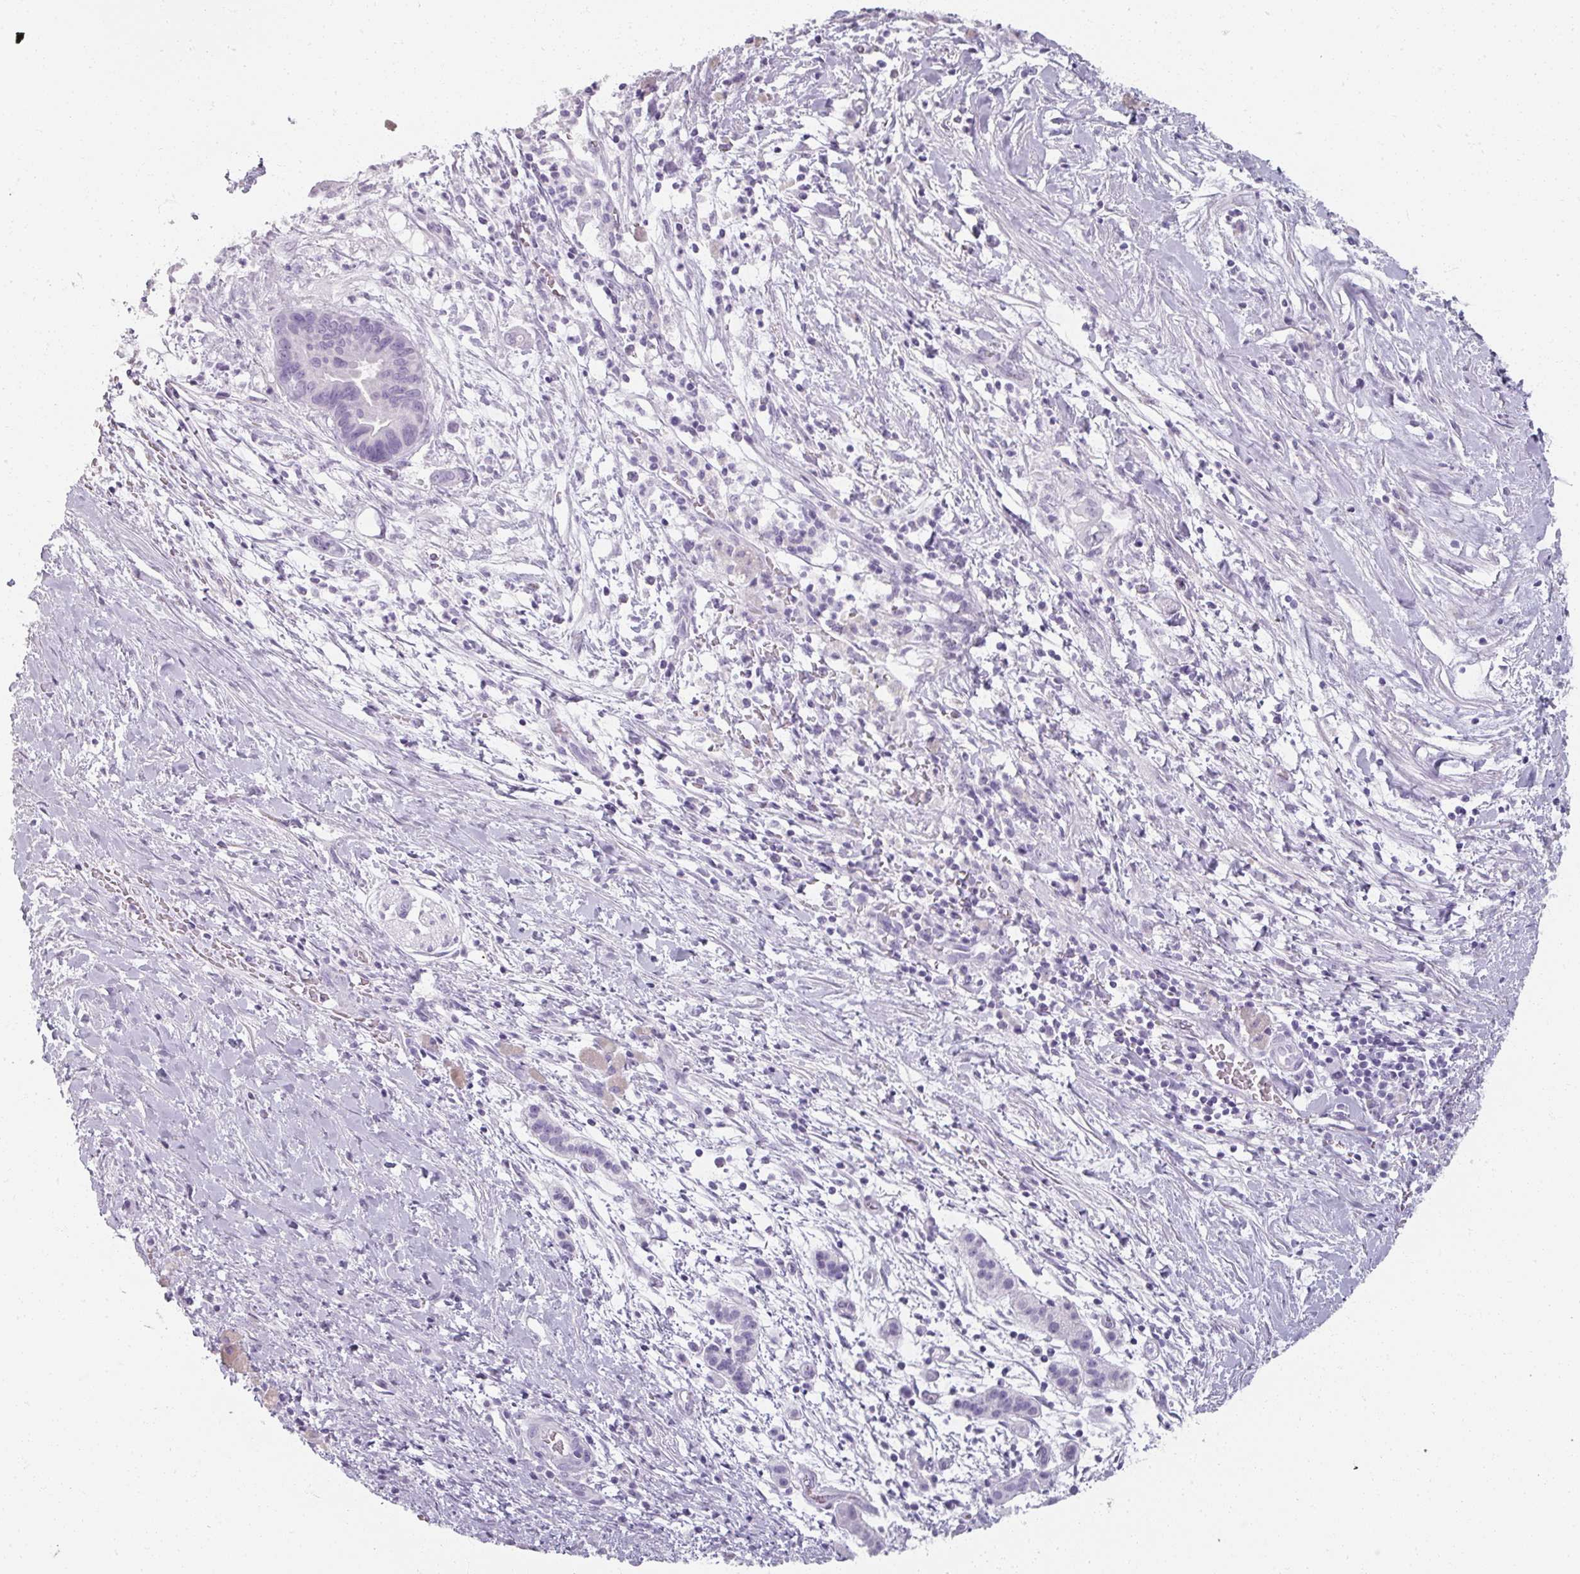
{"staining": {"intensity": "negative", "quantity": "none", "location": "none"}, "tissue": "pancreatic cancer", "cell_type": "Tumor cells", "image_type": "cancer", "snomed": [{"axis": "morphology", "description": "Adenocarcinoma, NOS"}, {"axis": "topography", "description": "Pancreas"}], "caption": "Protein analysis of adenocarcinoma (pancreatic) exhibits no significant expression in tumor cells.", "gene": "REG3G", "patient": {"sex": "male", "age": 68}}